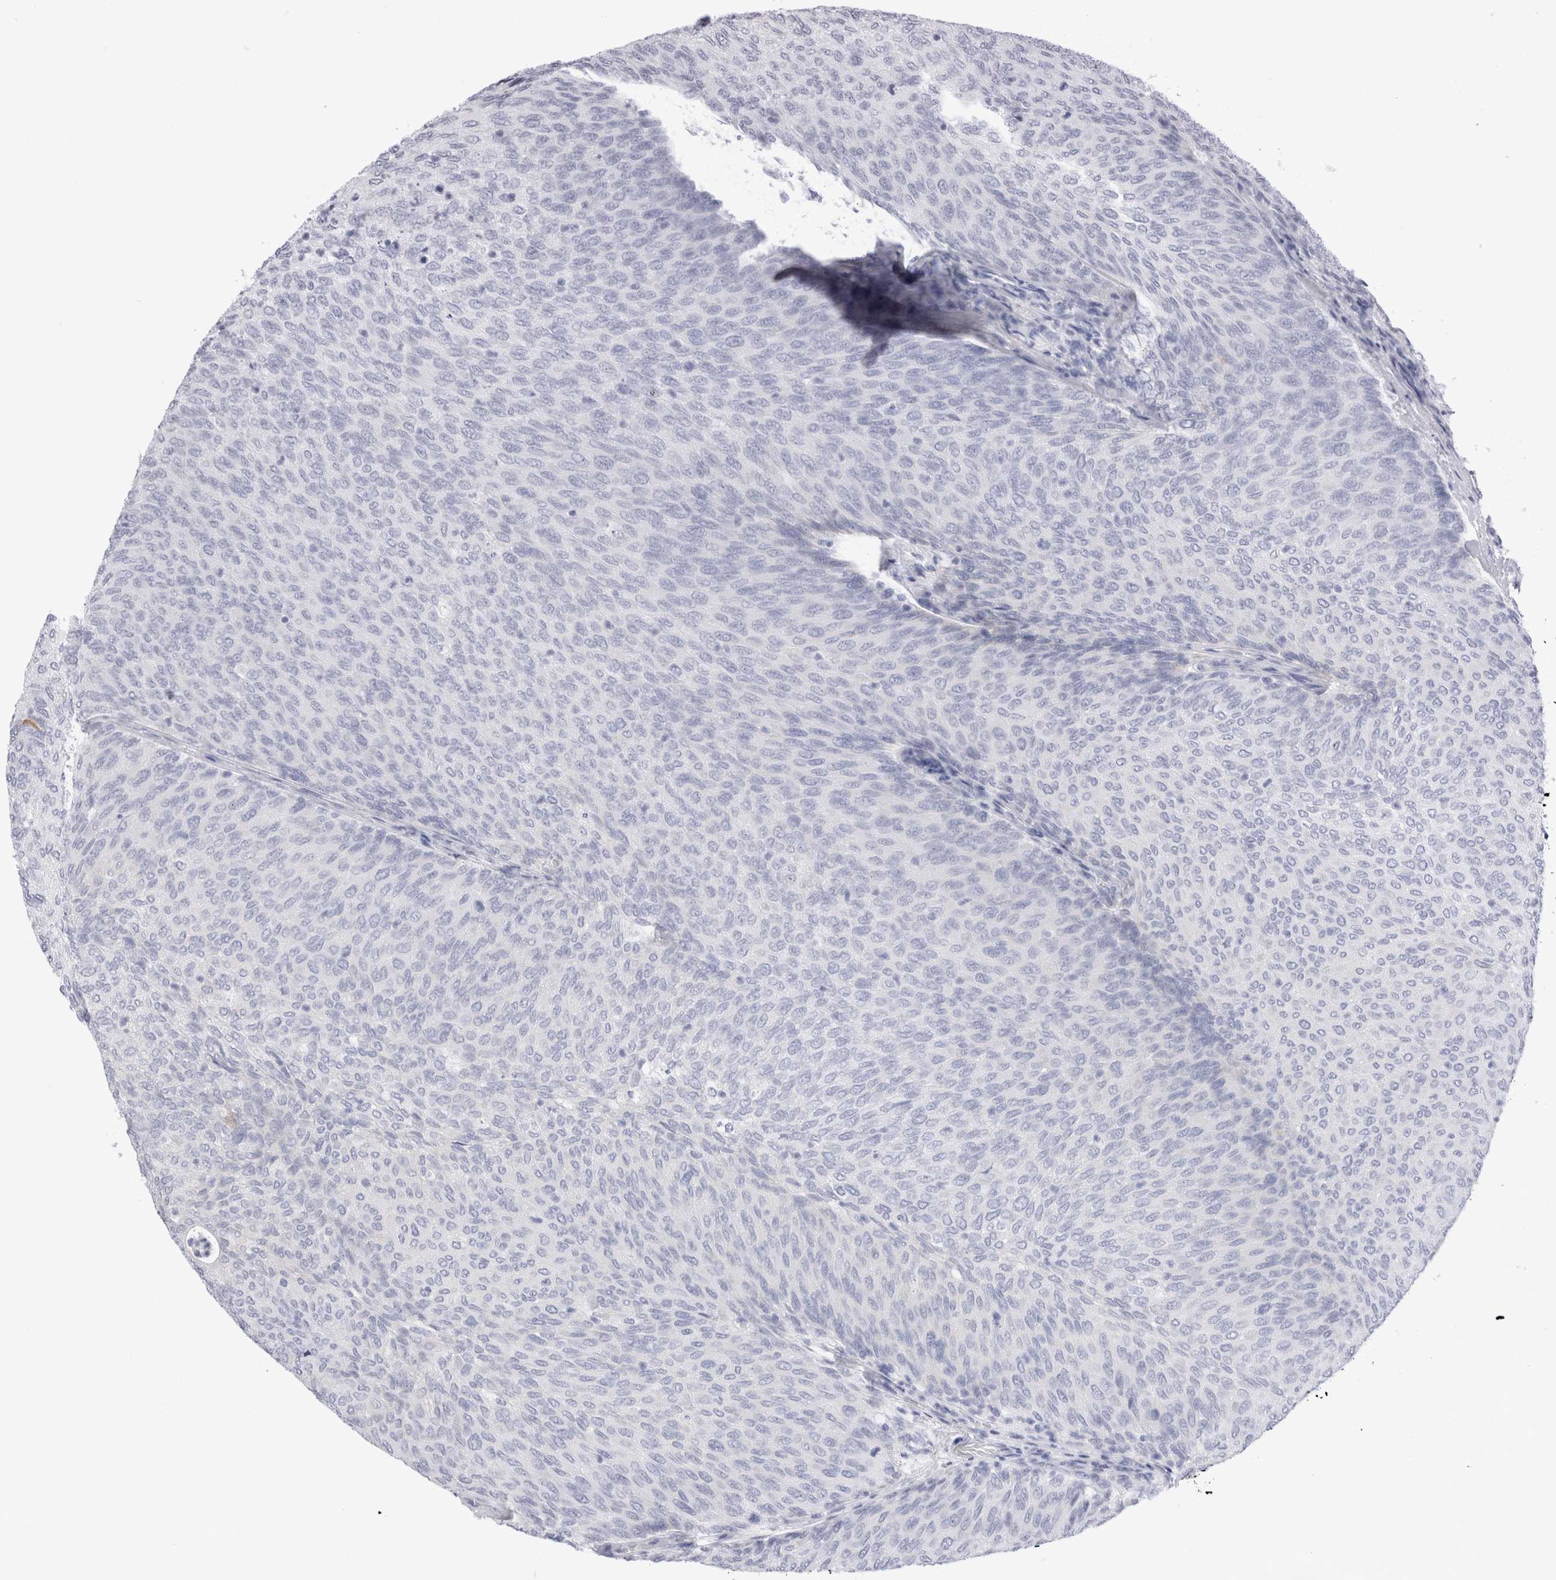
{"staining": {"intensity": "negative", "quantity": "none", "location": "none"}, "tissue": "urothelial cancer", "cell_type": "Tumor cells", "image_type": "cancer", "snomed": [{"axis": "morphology", "description": "Urothelial carcinoma, Low grade"}, {"axis": "topography", "description": "Urinary bladder"}], "caption": "Tumor cells show no significant positivity in low-grade urothelial carcinoma. (DAB immunohistochemistry visualized using brightfield microscopy, high magnification).", "gene": "MUC15", "patient": {"sex": "female", "age": 79}}